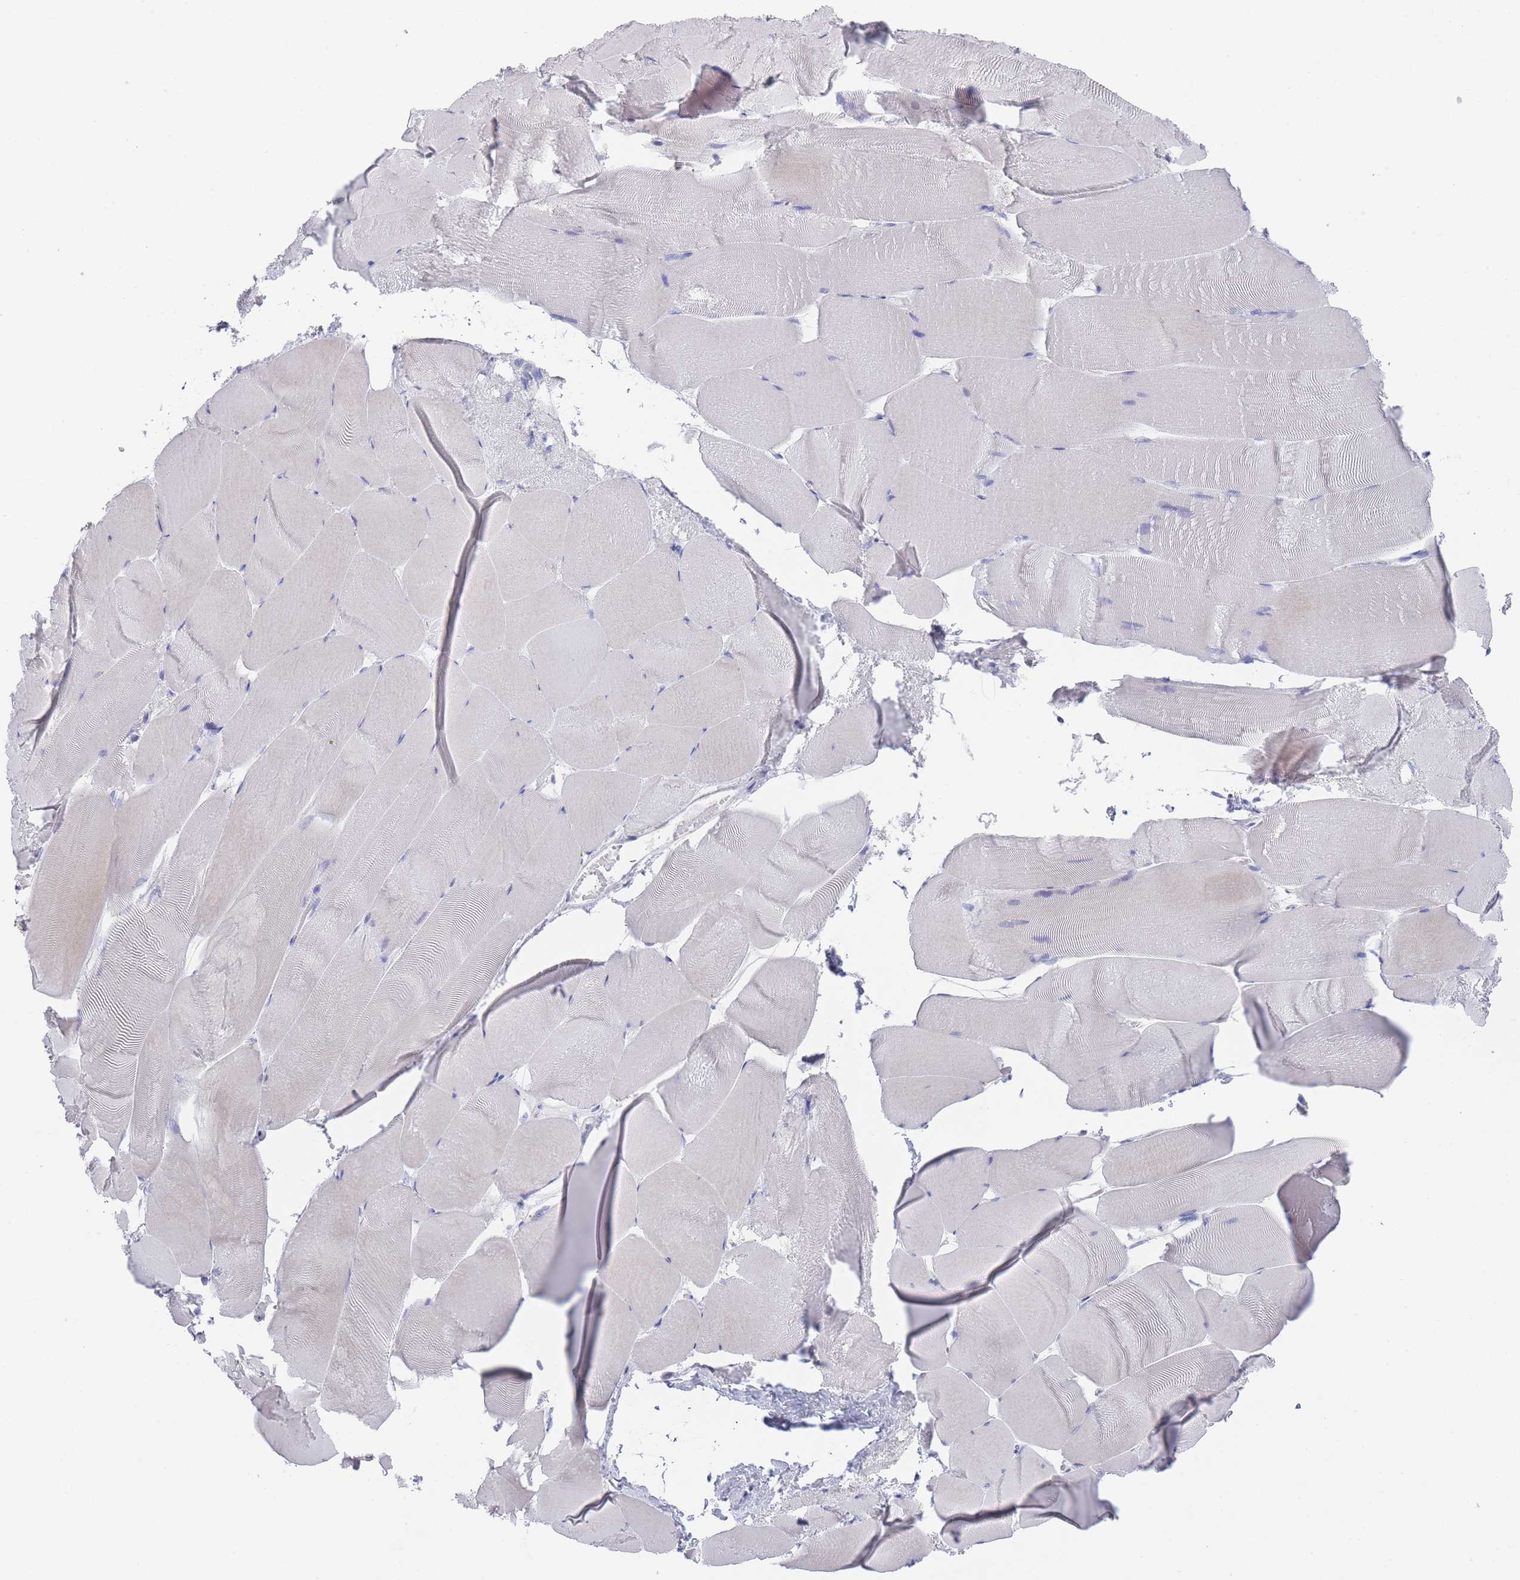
{"staining": {"intensity": "negative", "quantity": "none", "location": "none"}, "tissue": "skeletal muscle", "cell_type": "Myocytes", "image_type": "normal", "snomed": [{"axis": "morphology", "description": "Normal tissue, NOS"}, {"axis": "topography", "description": "Skeletal muscle"}], "caption": "An IHC photomicrograph of normal skeletal muscle is shown. There is no staining in myocytes of skeletal muscle. The staining is performed using DAB (3,3'-diaminobenzidine) brown chromogen with nuclei counter-stained in using hematoxylin.", "gene": "RAB2B", "patient": {"sex": "female", "age": 64}}